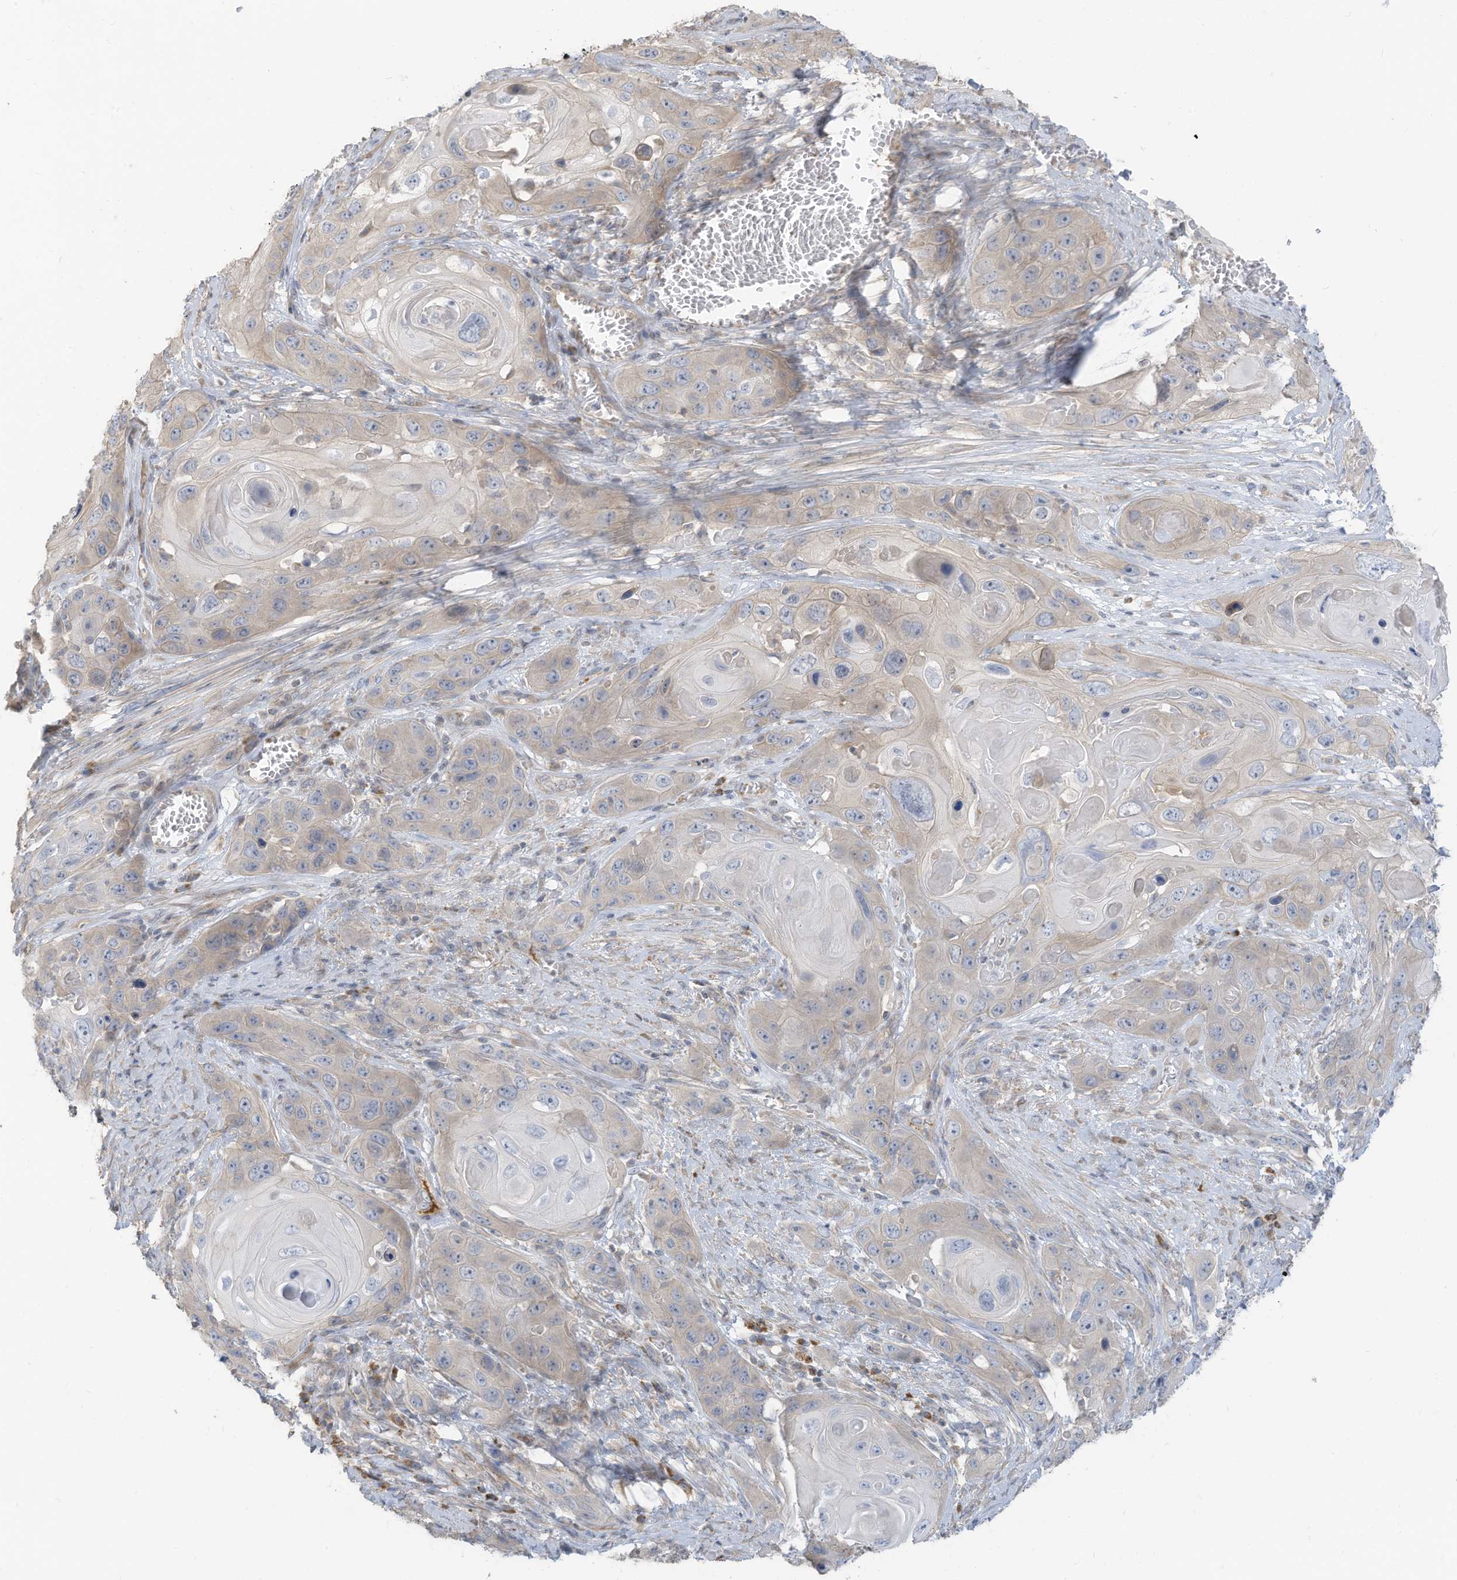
{"staining": {"intensity": "negative", "quantity": "none", "location": "none"}, "tissue": "skin cancer", "cell_type": "Tumor cells", "image_type": "cancer", "snomed": [{"axis": "morphology", "description": "Squamous cell carcinoma, NOS"}, {"axis": "topography", "description": "Skin"}], "caption": "Tumor cells are negative for brown protein staining in squamous cell carcinoma (skin).", "gene": "GTPBP2", "patient": {"sex": "male", "age": 55}}